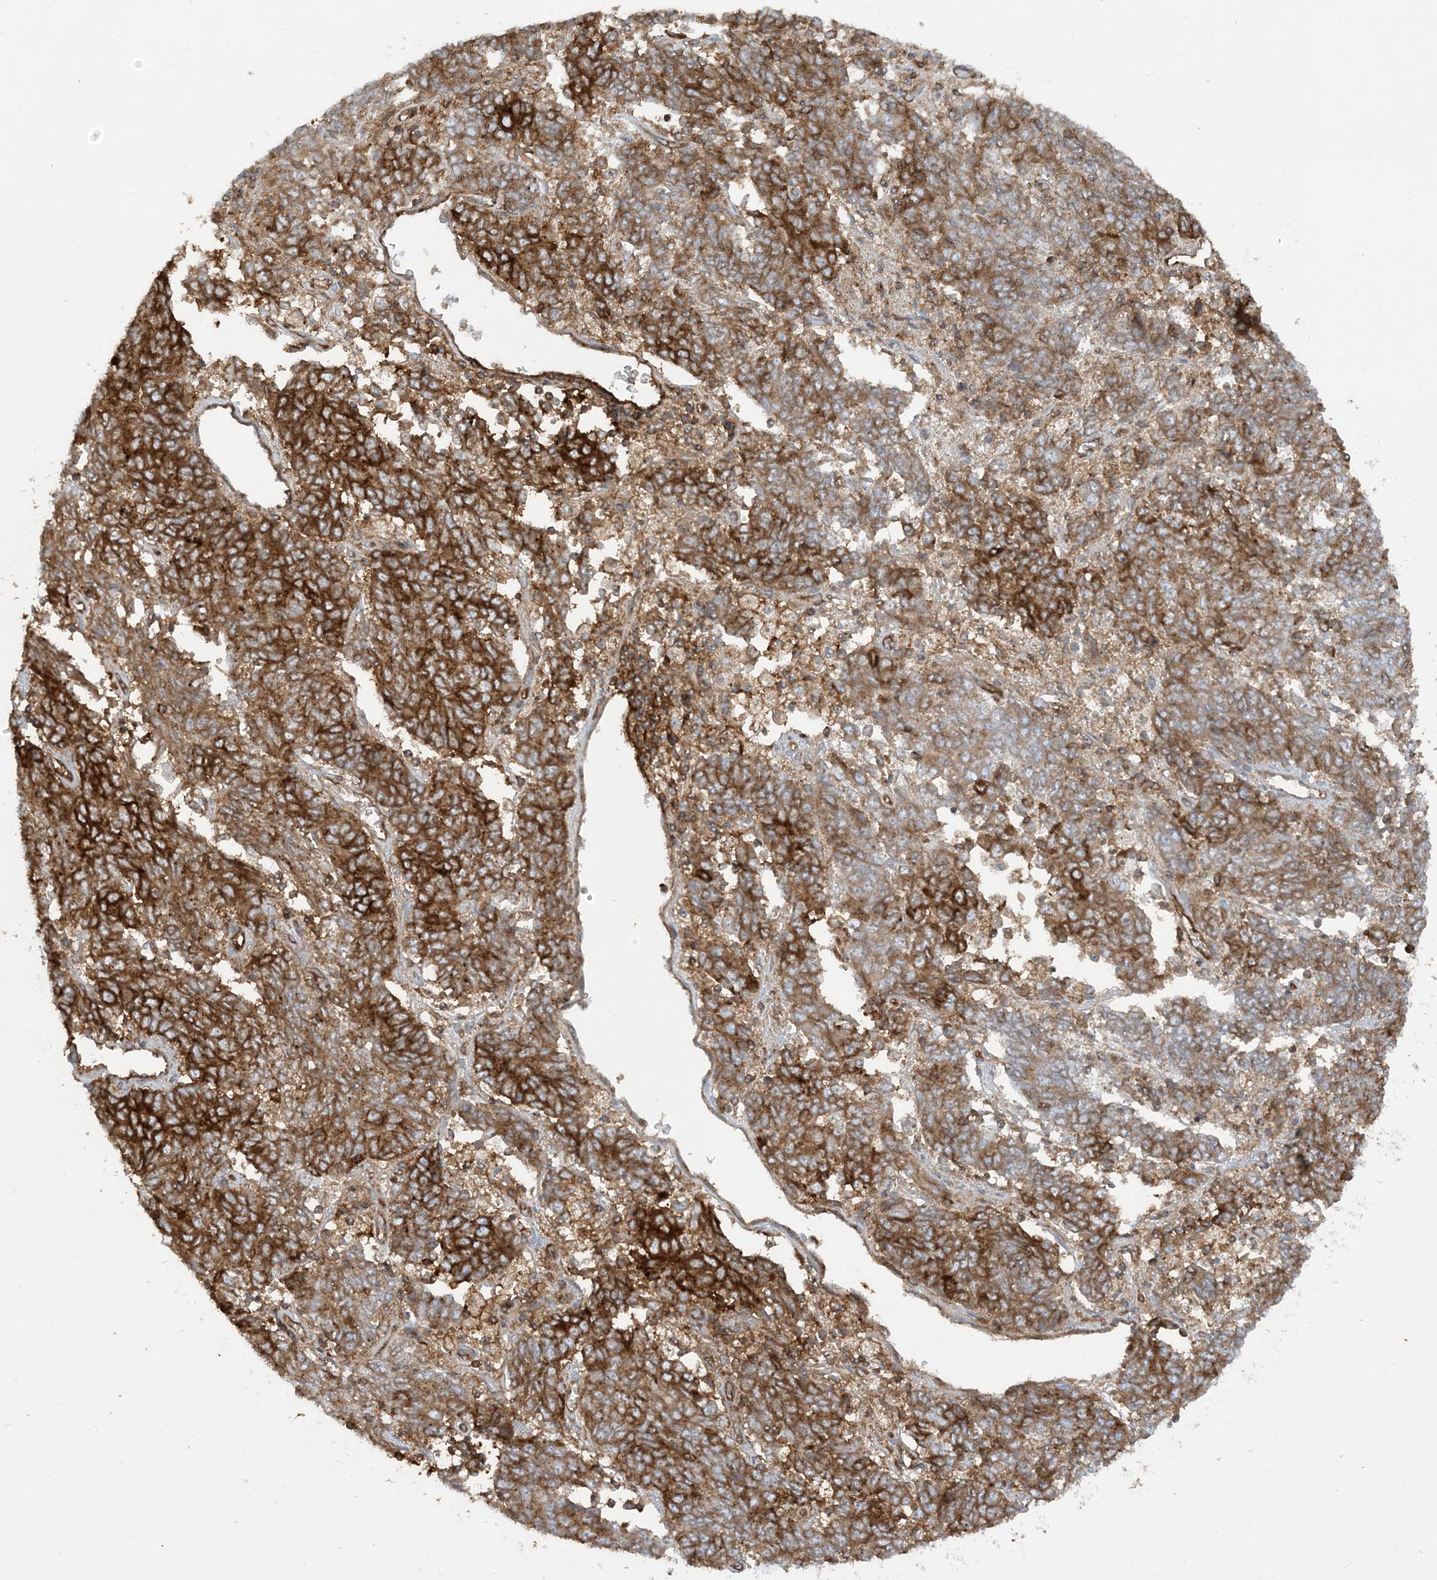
{"staining": {"intensity": "strong", "quantity": ">75%", "location": "cytoplasmic/membranous"}, "tissue": "endometrial cancer", "cell_type": "Tumor cells", "image_type": "cancer", "snomed": [{"axis": "morphology", "description": "Adenocarcinoma, NOS"}, {"axis": "topography", "description": "Endometrium"}], "caption": "The photomicrograph reveals a brown stain indicating the presence of a protein in the cytoplasmic/membranous of tumor cells in endometrial cancer (adenocarcinoma).", "gene": "HLA-E", "patient": {"sex": "female", "age": 80}}